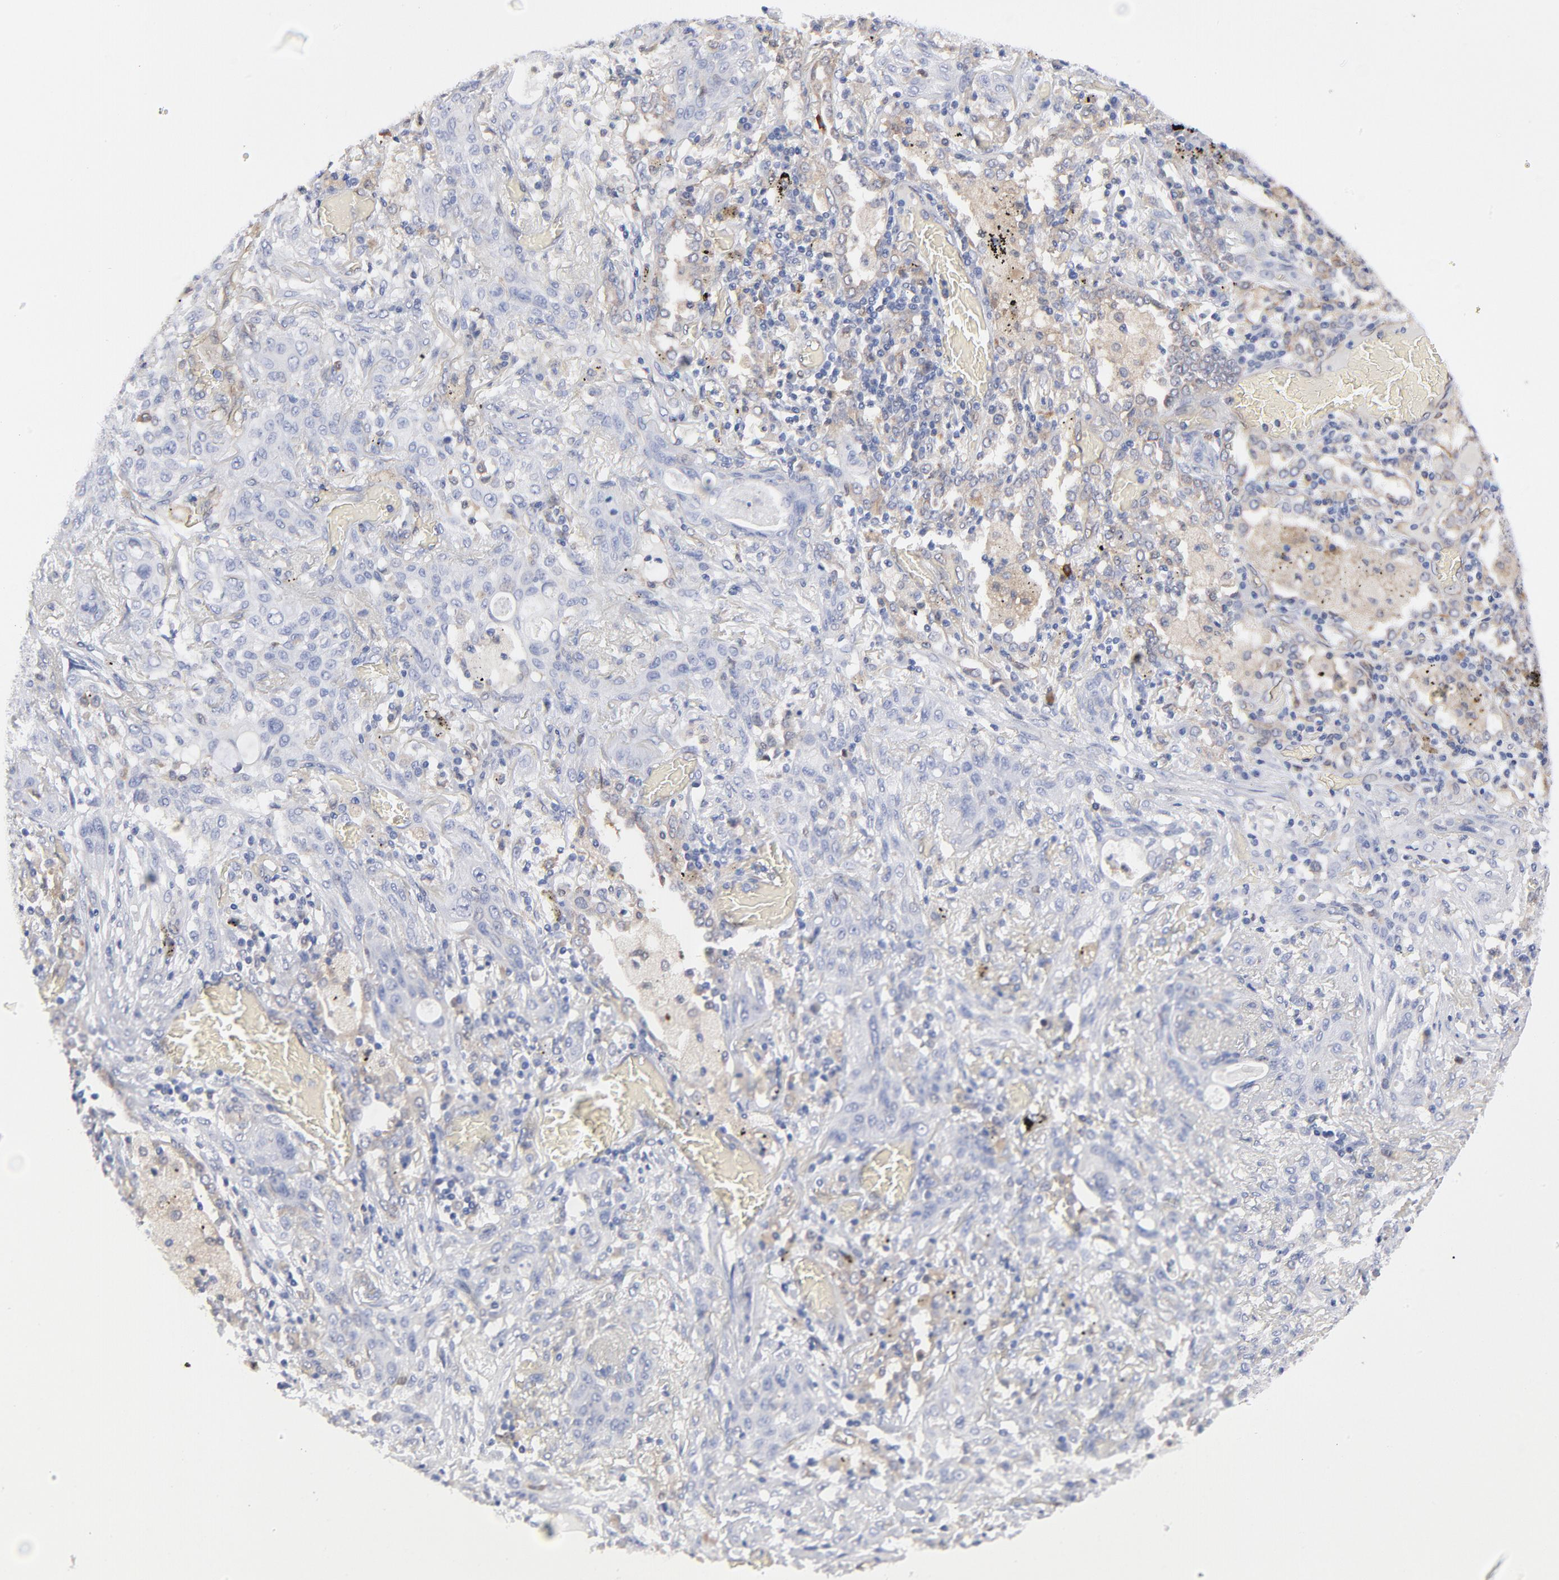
{"staining": {"intensity": "negative", "quantity": "none", "location": "none"}, "tissue": "lung cancer", "cell_type": "Tumor cells", "image_type": "cancer", "snomed": [{"axis": "morphology", "description": "Squamous cell carcinoma, NOS"}, {"axis": "topography", "description": "Lung"}], "caption": "Protein analysis of lung cancer (squamous cell carcinoma) shows no significant positivity in tumor cells. Brightfield microscopy of IHC stained with DAB (3,3'-diaminobenzidine) (brown) and hematoxylin (blue), captured at high magnification.", "gene": "ARRB1", "patient": {"sex": "female", "age": 47}}